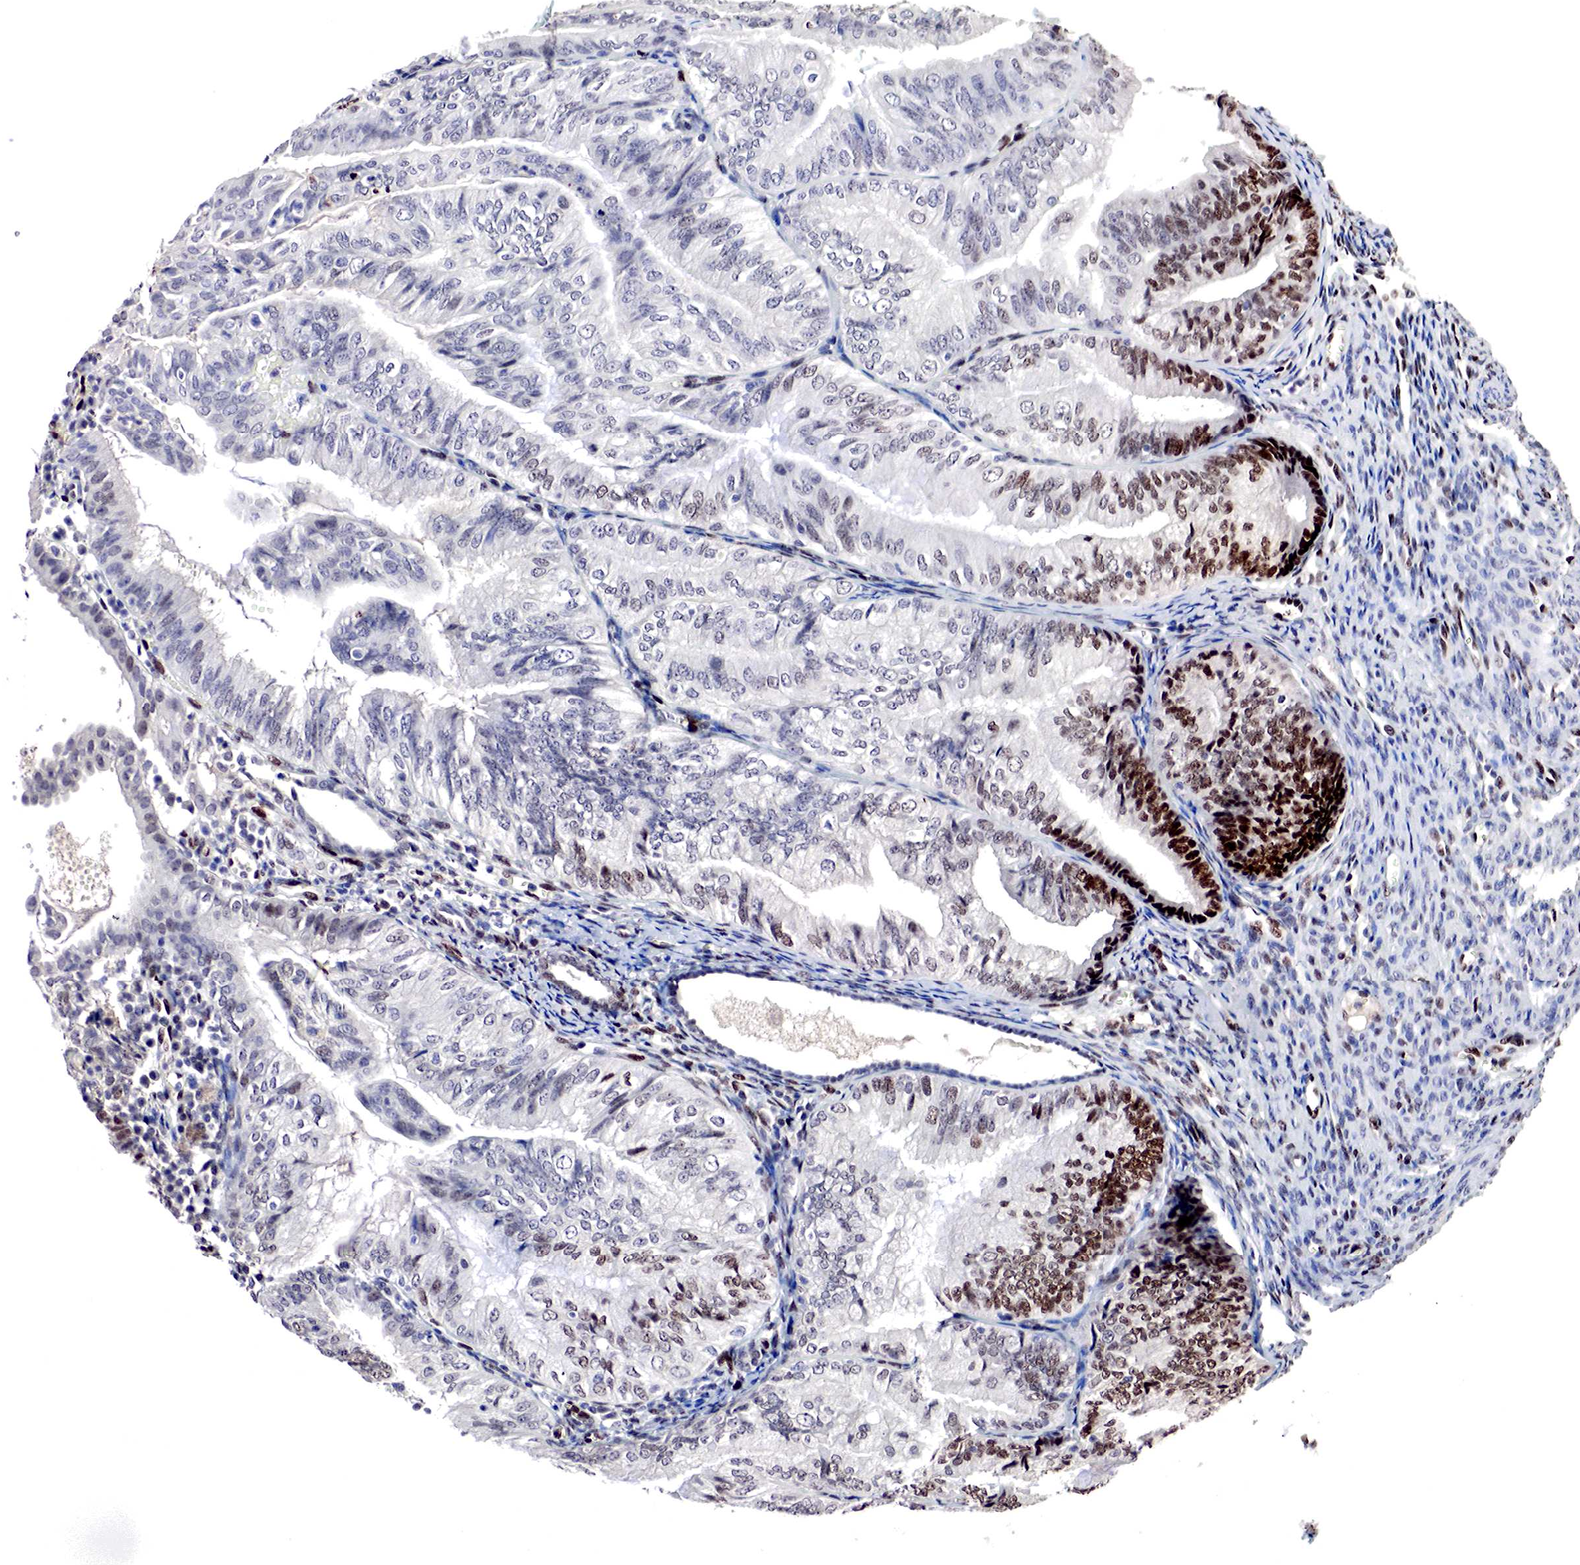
{"staining": {"intensity": "moderate", "quantity": "25%-75%", "location": "nuclear"}, "tissue": "endometrial cancer", "cell_type": "Tumor cells", "image_type": "cancer", "snomed": [{"axis": "morphology", "description": "Adenocarcinoma, NOS"}, {"axis": "topography", "description": "Endometrium"}], "caption": "A micrograph of human endometrial cancer (adenocarcinoma) stained for a protein displays moderate nuclear brown staining in tumor cells.", "gene": "DACH2", "patient": {"sex": "female", "age": 66}}